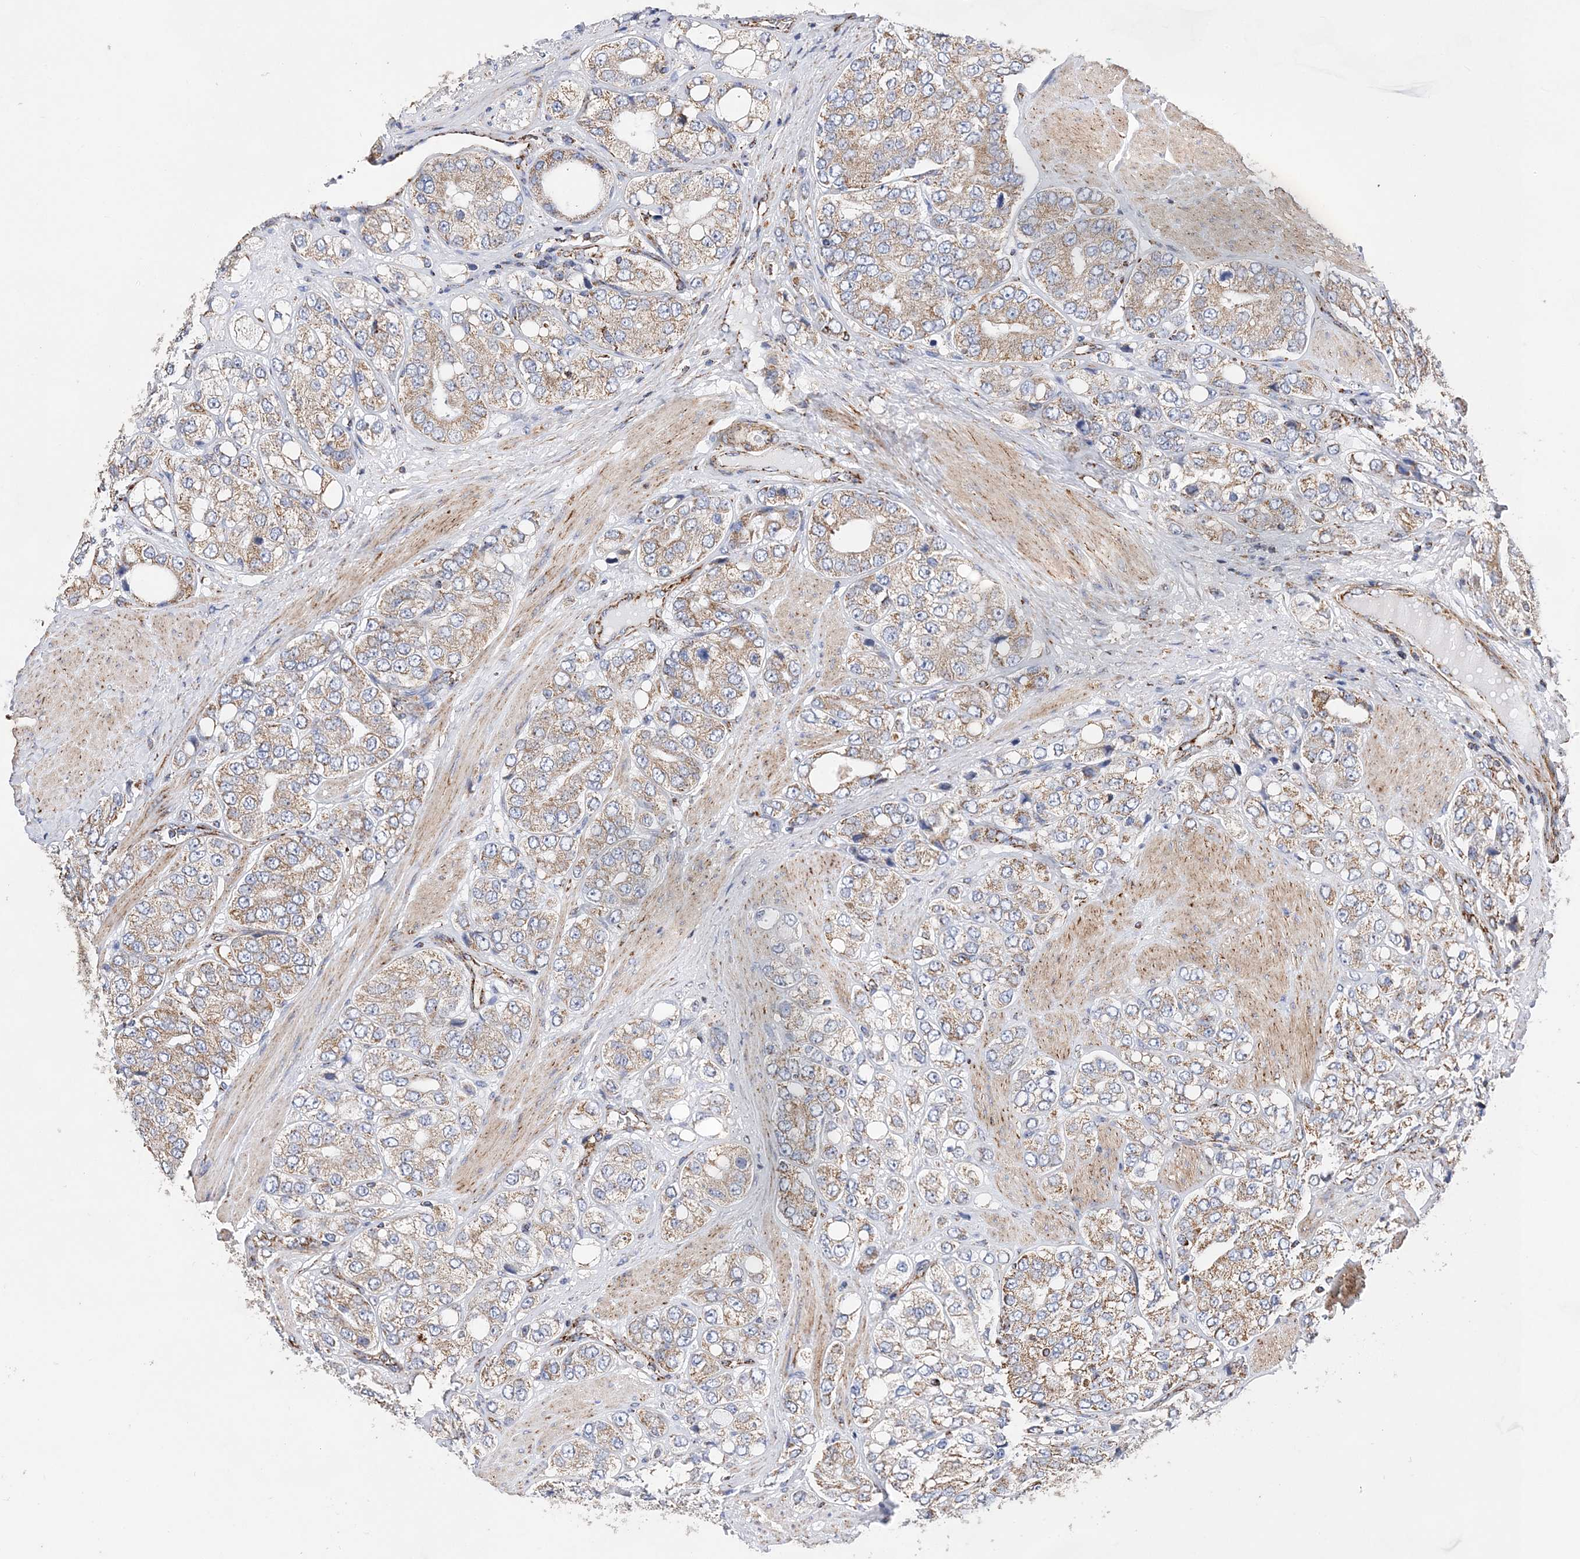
{"staining": {"intensity": "moderate", "quantity": ">75%", "location": "cytoplasmic/membranous"}, "tissue": "prostate cancer", "cell_type": "Tumor cells", "image_type": "cancer", "snomed": [{"axis": "morphology", "description": "Adenocarcinoma, High grade"}, {"axis": "topography", "description": "Prostate"}], "caption": "Prostate cancer (high-grade adenocarcinoma) stained for a protein exhibits moderate cytoplasmic/membranous positivity in tumor cells.", "gene": "ACOT9", "patient": {"sex": "male", "age": 50}}